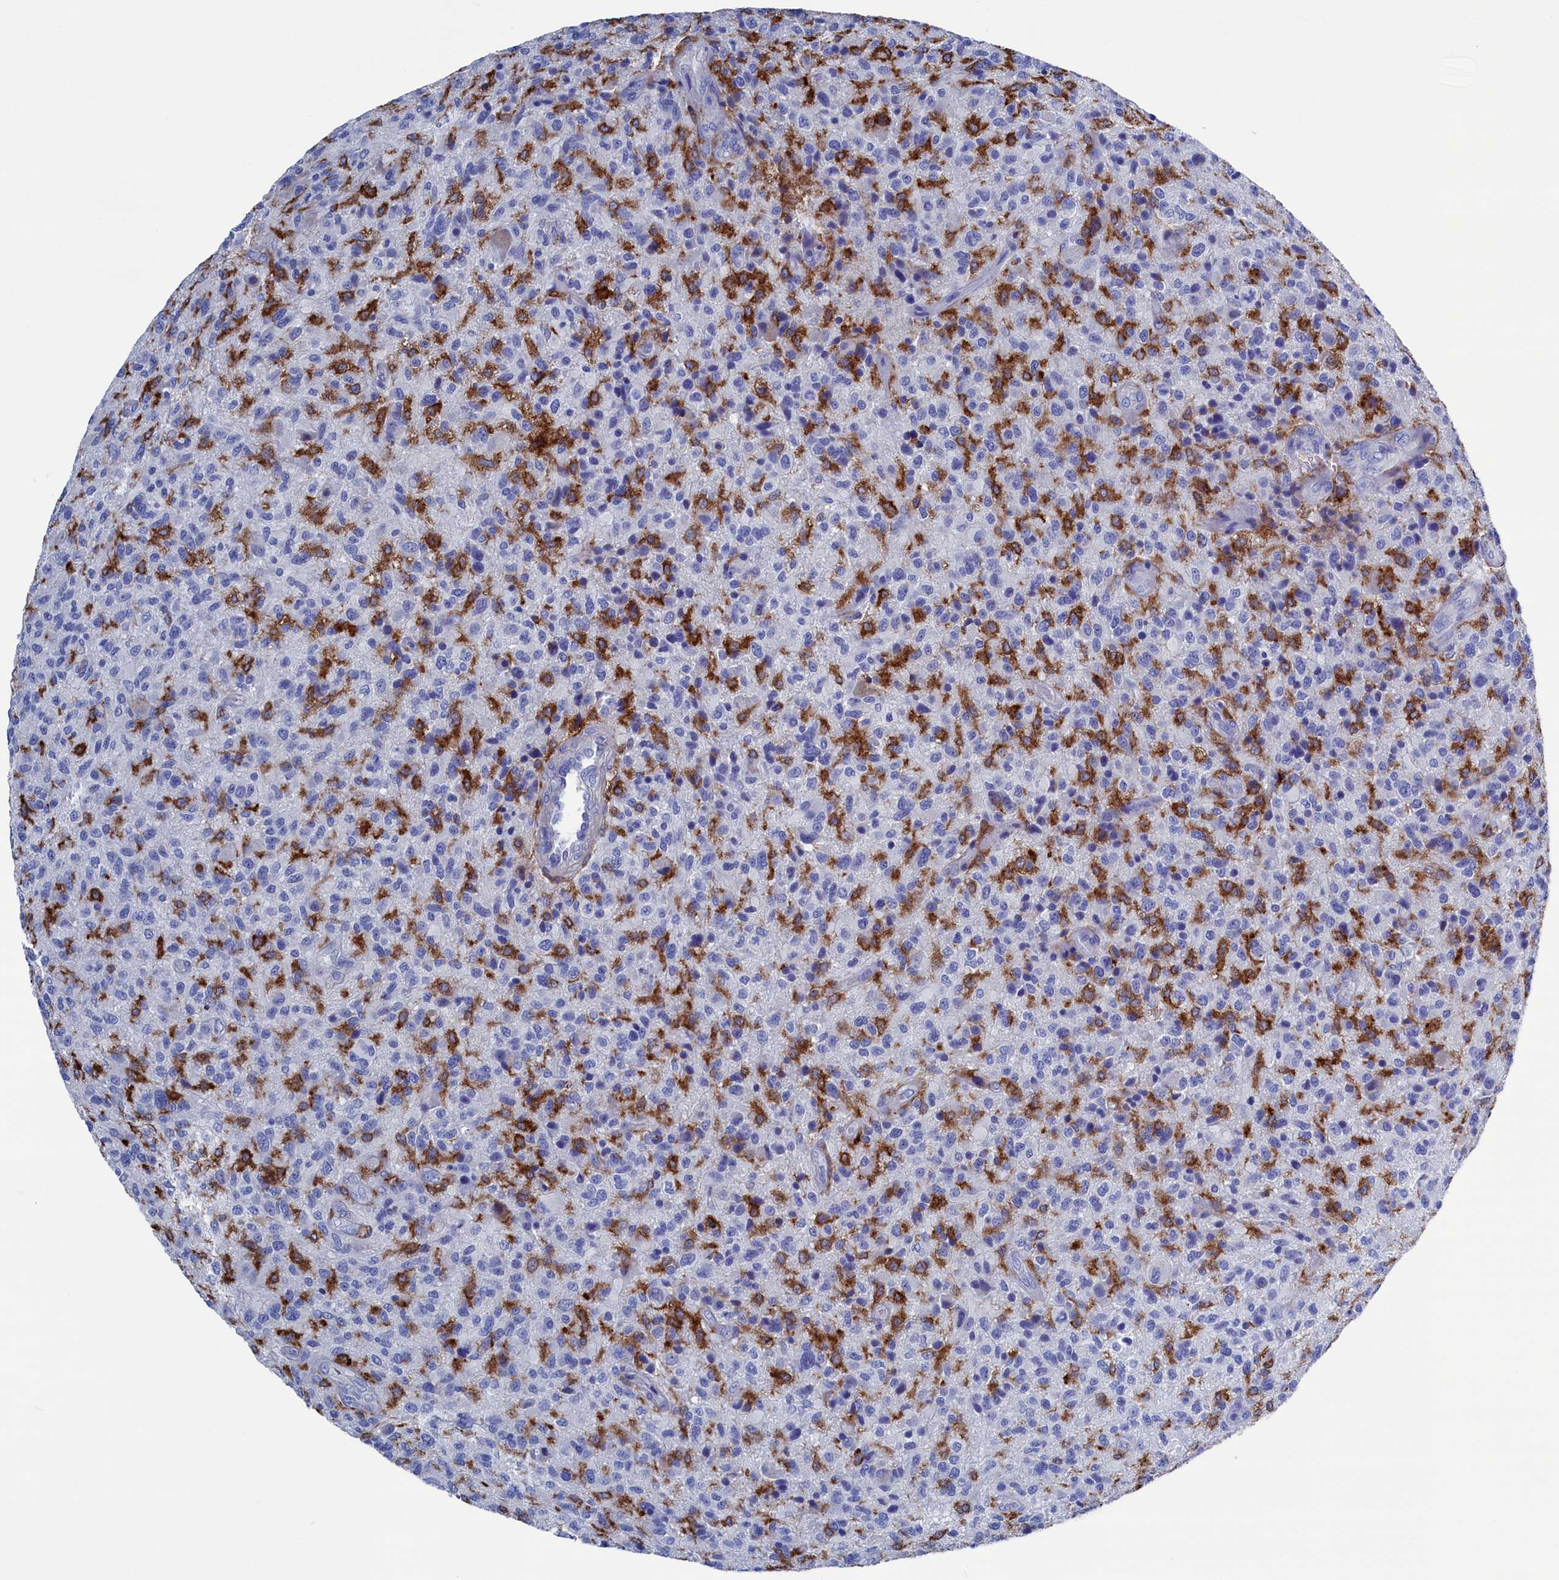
{"staining": {"intensity": "negative", "quantity": "none", "location": "none"}, "tissue": "glioma", "cell_type": "Tumor cells", "image_type": "cancer", "snomed": [{"axis": "morphology", "description": "Glioma, malignant, High grade"}, {"axis": "topography", "description": "Brain"}], "caption": "Immunohistochemistry of glioma shows no positivity in tumor cells.", "gene": "TYROBP", "patient": {"sex": "male", "age": 47}}